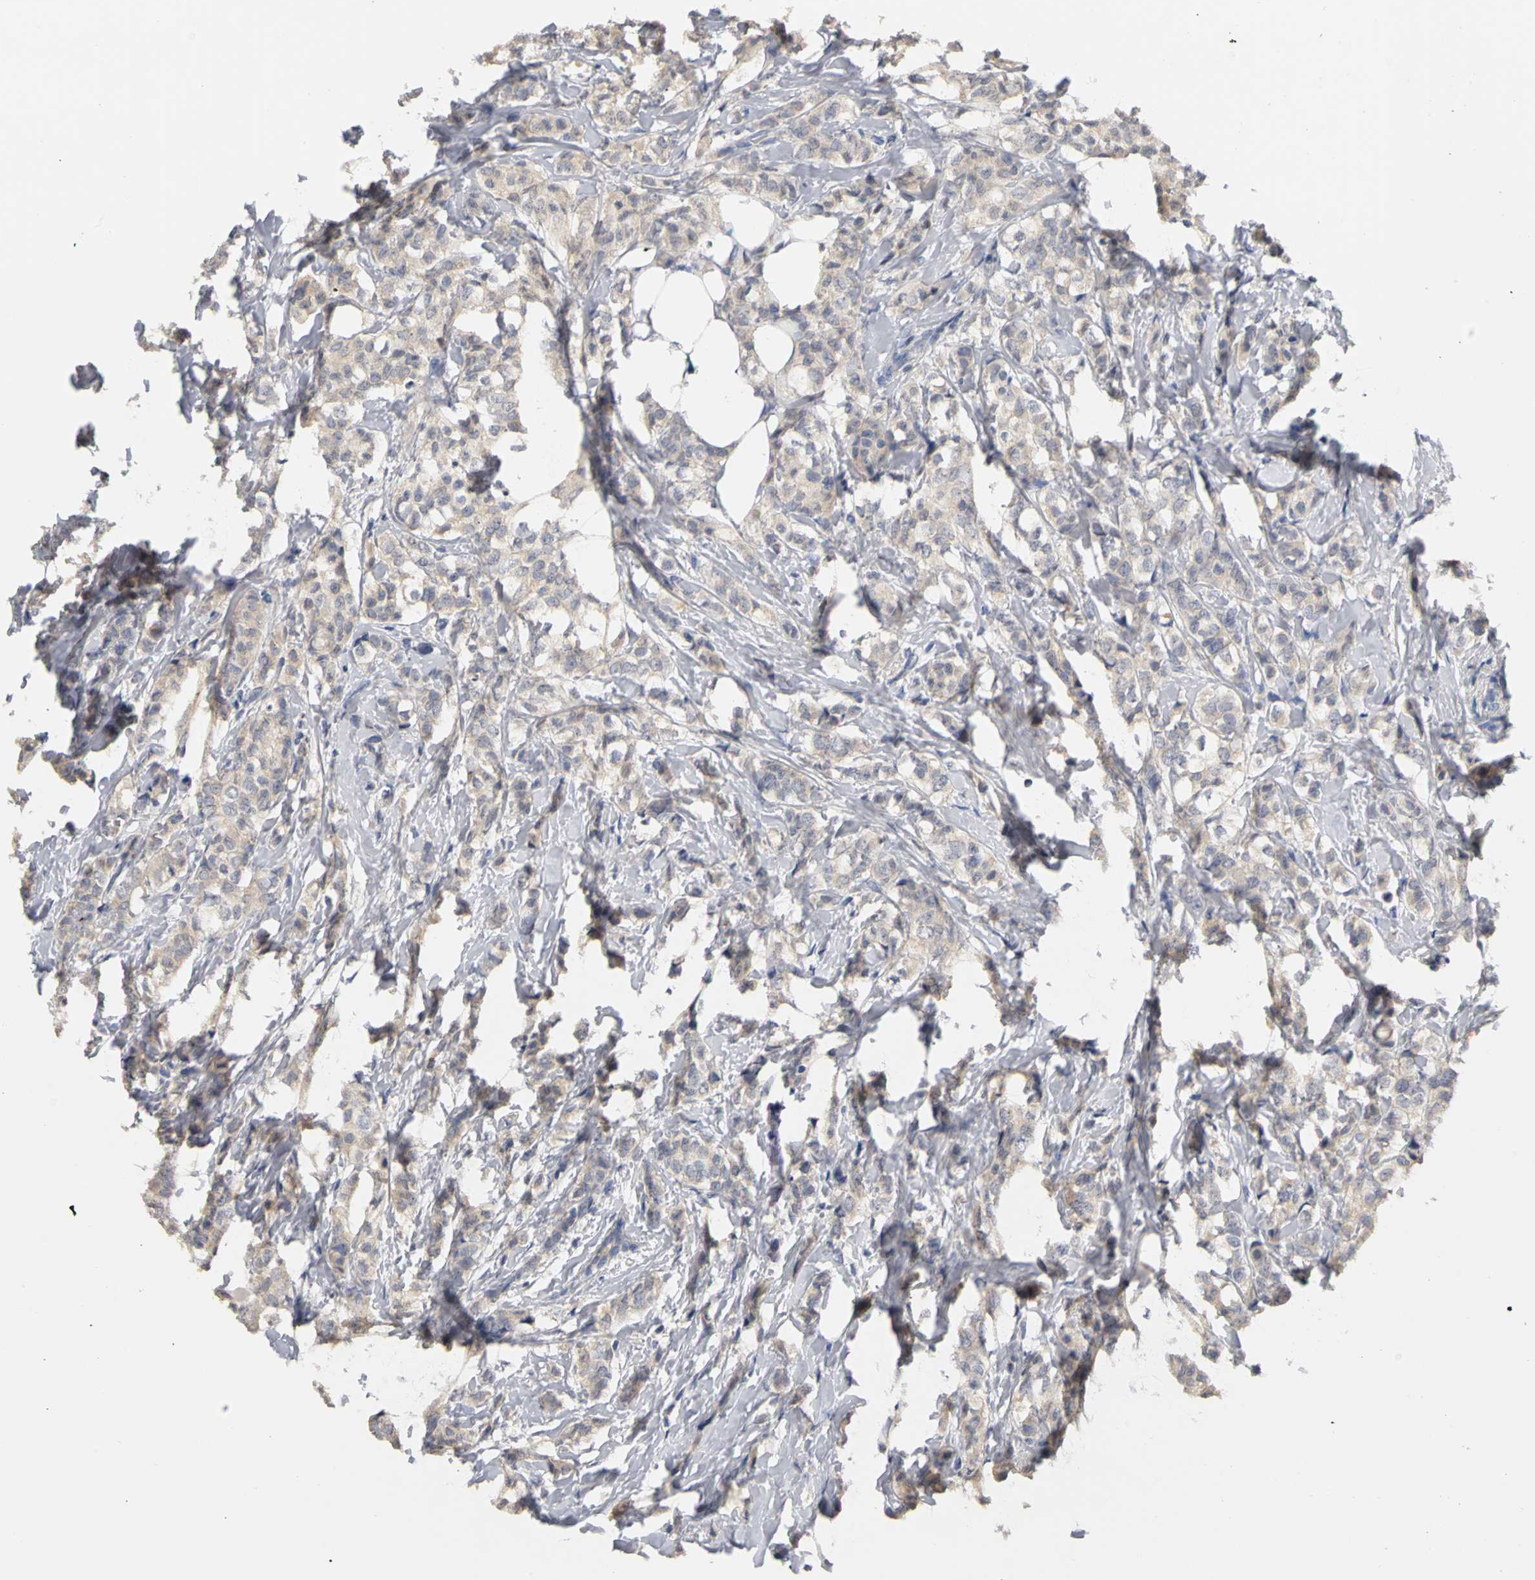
{"staining": {"intensity": "weak", "quantity": ">75%", "location": "cytoplasmic/membranous"}, "tissue": "breast cancer", "cell_type": "Tumor cells", "image_type": "cancer", "snomed": [{"axis": "morphology", "description": "Lobular carcinoma"}, {"axis": "topography", "description": "Breast"}], "caption": "IHC of human breast cancer (lobular carcinoma) displays low levels of weak cytoplasmic/membranous staining in approximately >75% of tumor cells. (IHC, brightfield microscopy, high magnification).", "gene": "PGR", "patient": {"sex": "female", "age": 60}}